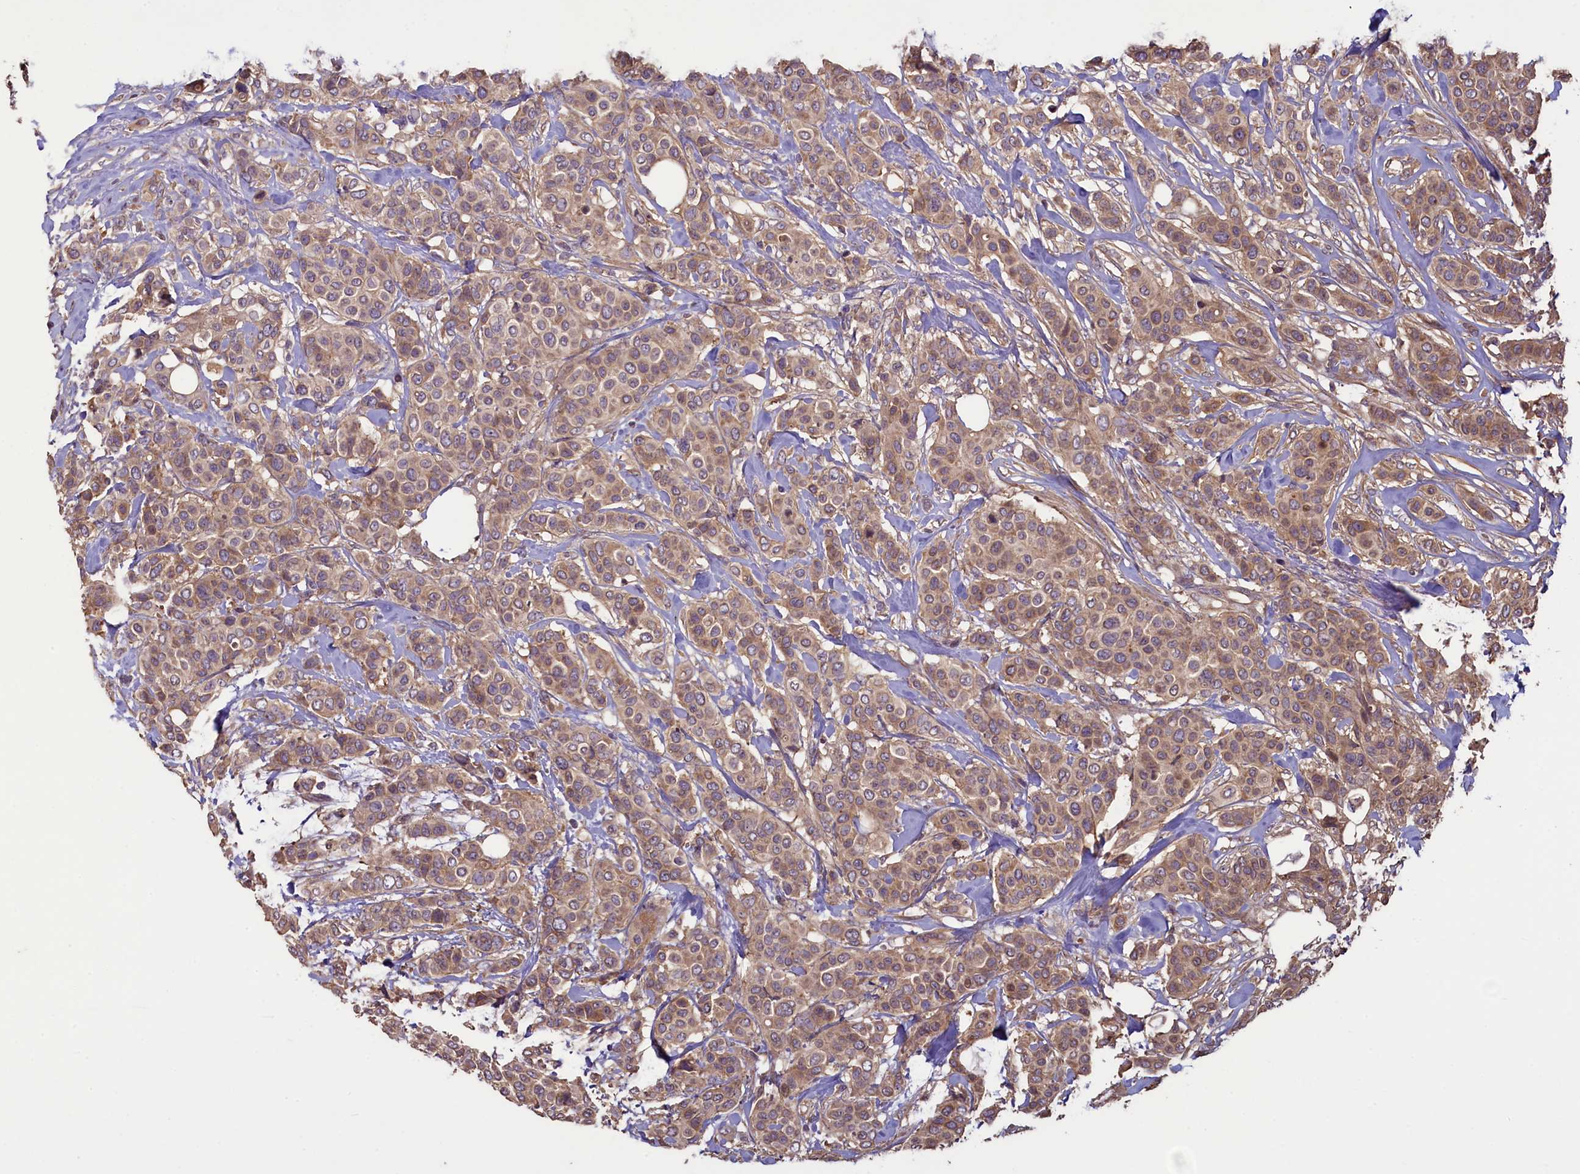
{"staining": {"intensity": "moderate", "quantity": ">75%", "location": "cytoplasmic/membranous"}, "tissue": "breast cancer", "cell_type": "Tumor cells", "image_type": "cancer", "snomed": [{"axis": "morphology", "description": "Lobular carcinoma"}, {"axis": "topography", "description": "Breast"}], "caption": "Protein staining of breast cancer (lobular carcinoma) tissue exhibits moderate cytoplasmic/membranous positivity in approximately >75% of tumor cells.", "gene": "NUDT6", "patient": {"sex": "female", "age": 51}}